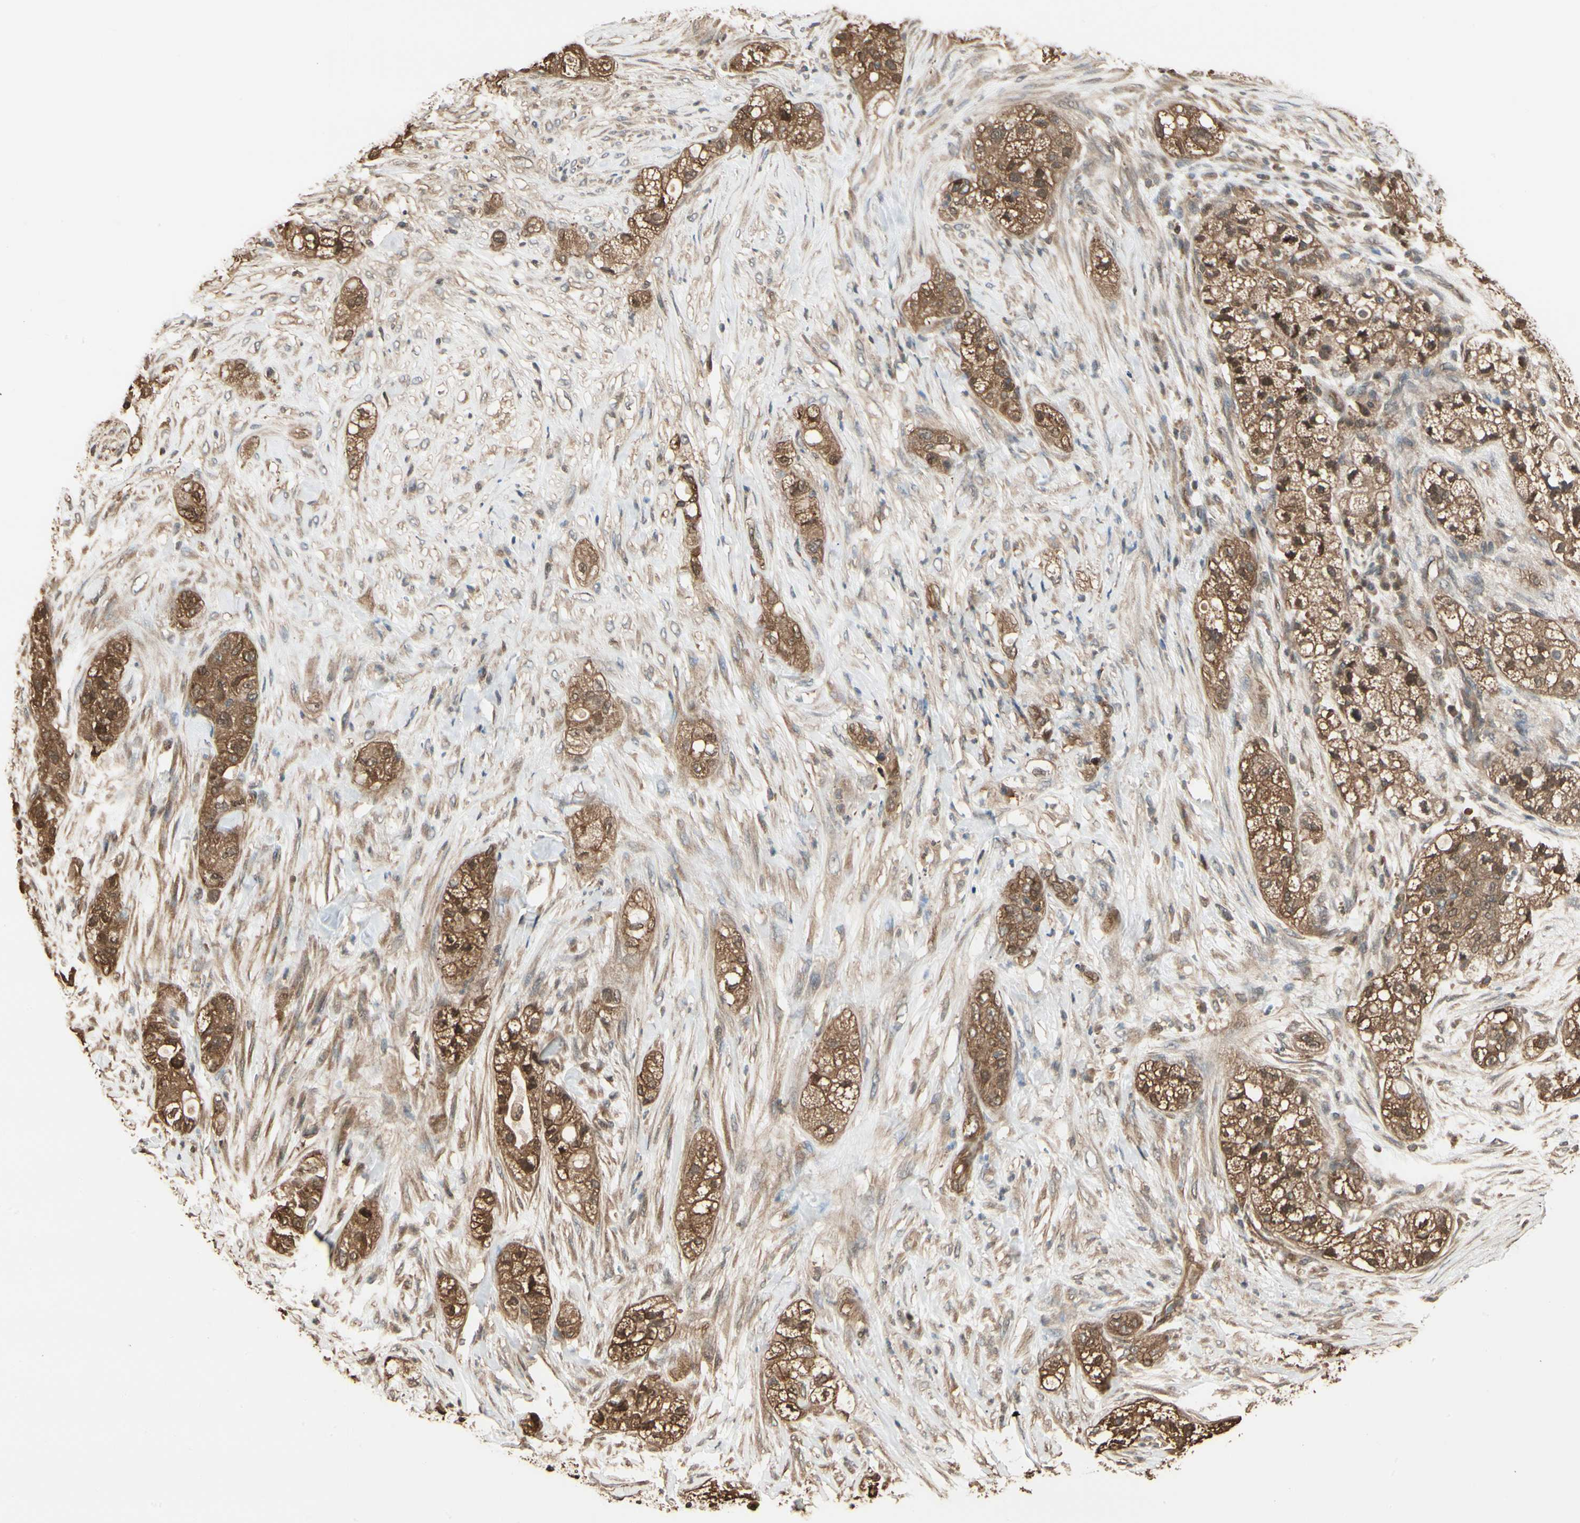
{"staining": {"intensity": "strong", "quantity": ">75%", "location": "cytoplasmic/membranous,nuclear"}, "tissue": "pancreatic cancer", "cell_type": "Tumor cells", "image_type": "cancer", "snomed": [{"axis": "morphology", "description": "Adenocarcinoma, NOS"}, {"axis": "topography", "description": "Pancreas"}], "caption": "Immunohistochemical staining of human pancreatic cancer (adenocarcinoma) exhibits high levels of strong cytoplasmic/membranous and nuclear protein staining in approximately >75% of tumor cells.", "gene": "YWHAE", "patient": {"sex": "female", "age": 78}}